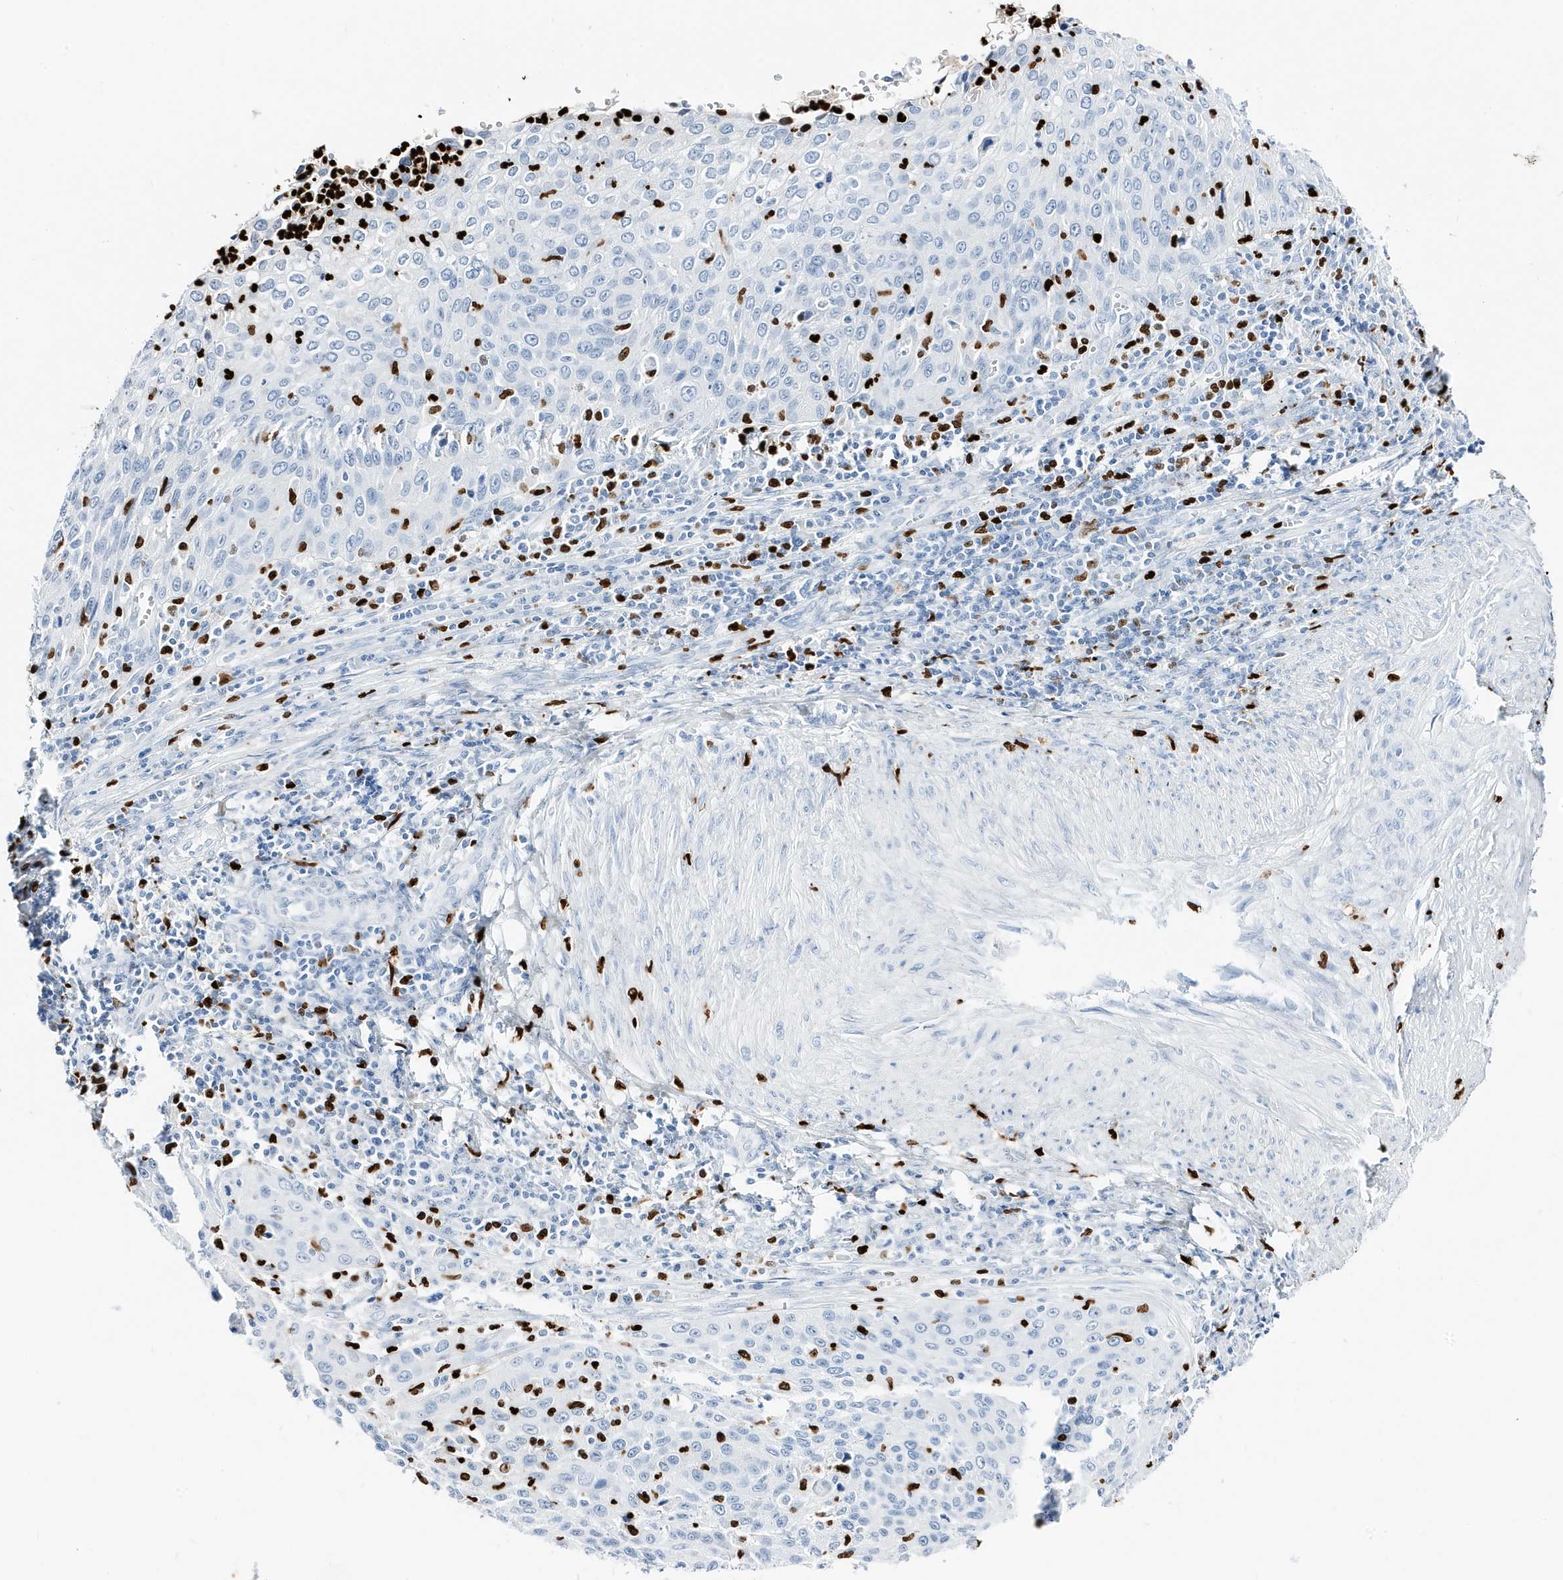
{"staining": {"intensity": "negative", "quantity": "none", "location": "none"}, "tissue": "cervical cancer", "cell_type": "Tumor cells", "image_type": "cancer", "snomed": [{"axis": "morphology", "description": "Squamous cell carcinoma, NOS"}, {"axis": "topography", "description": "Cervix"}], "caption": "Immunohistochemistry (IHC) photomicrograph of neoplastic tissue: human cervical cancer stained with DAB (3,3'-diaminobenzidine) demonstrates no significant protein expression in tumor cells.", "gene": "MNDA", "patient": {"sex": "female", "age": 32}}